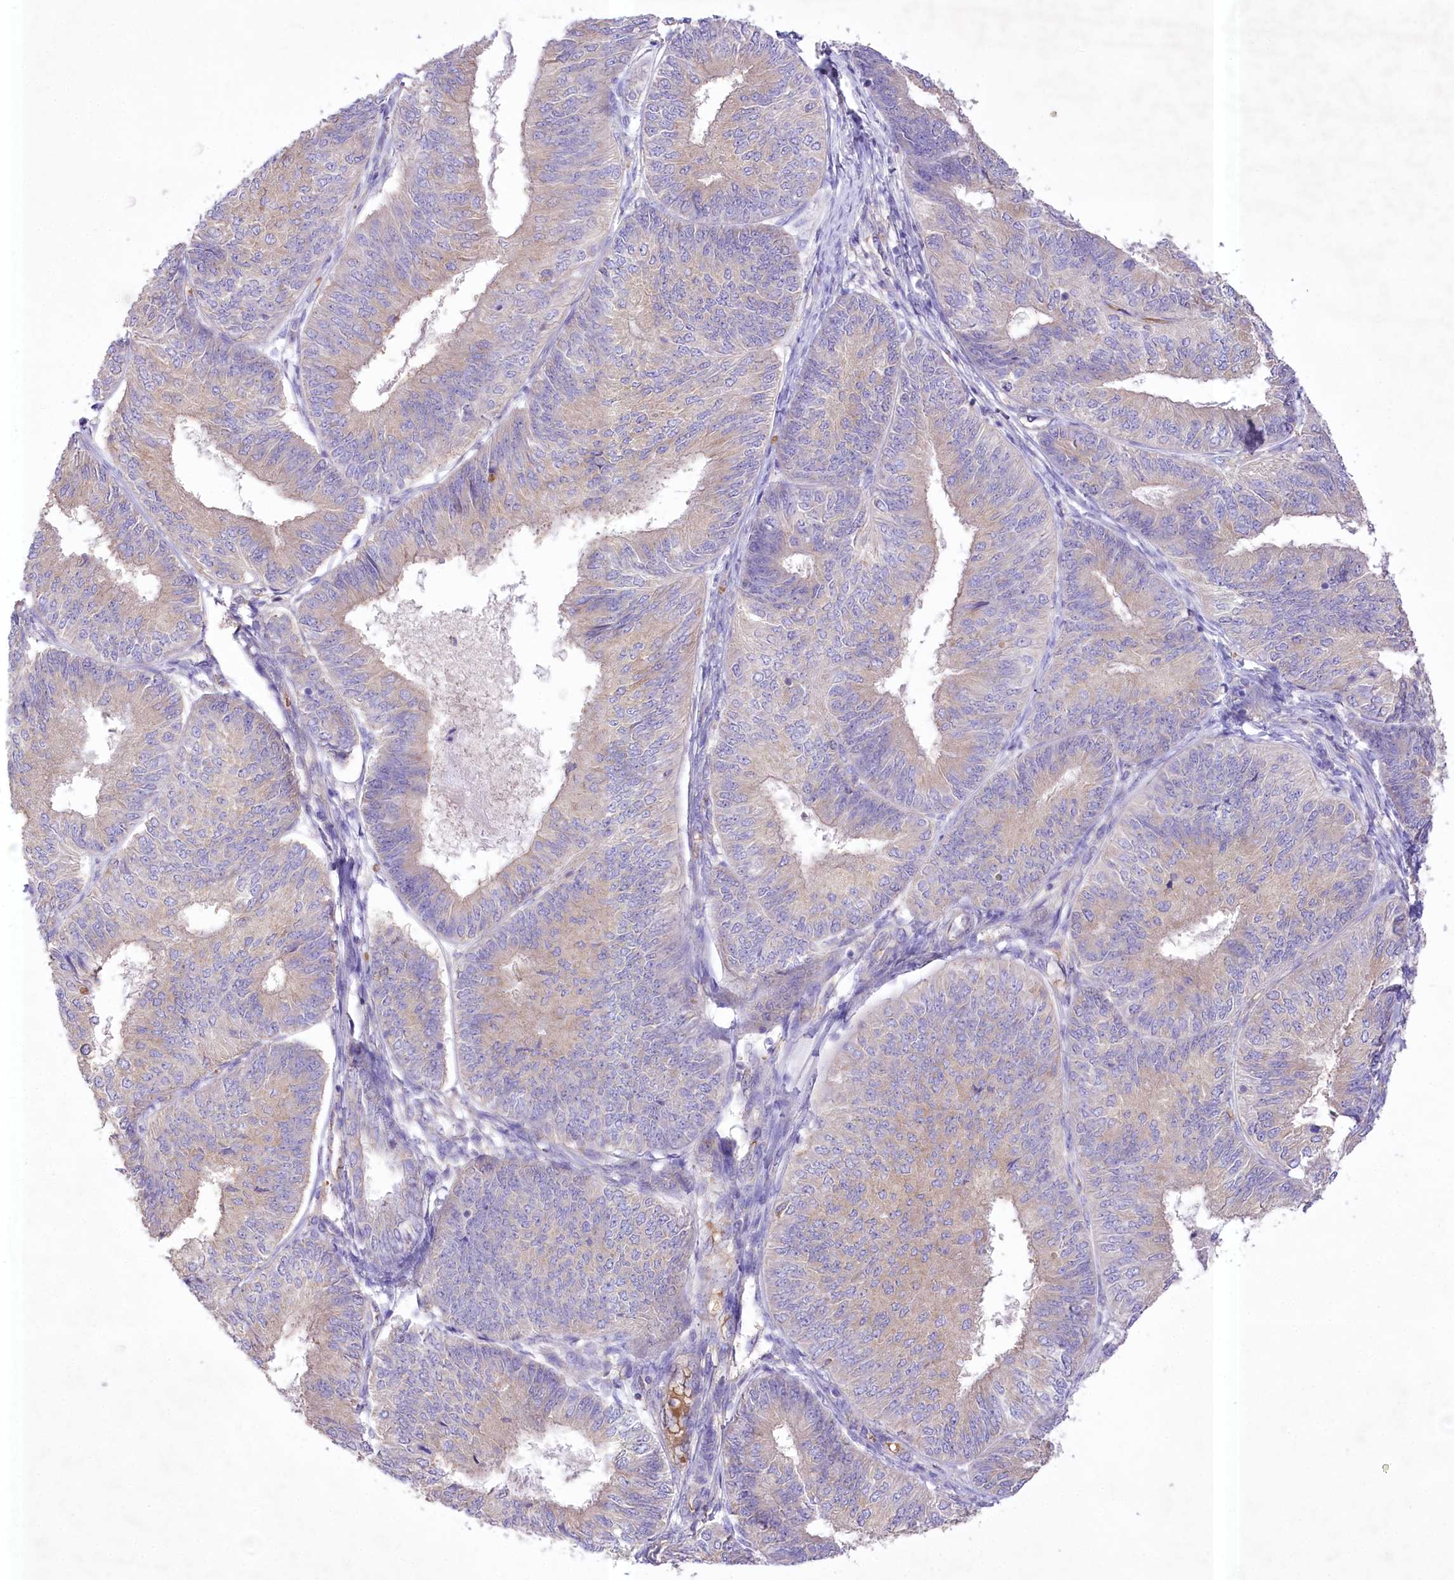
{"staining": {"intensity": "weak", "quantity": "25%-75%", "location": "cytoplasmic/membranous"}, "tissue": "endometrial cancer", "cell_type": "Tumor cells", "image_type": "cancer", "snomed": [{"axis": "morphology", "description": "Adenocarcinoma, NOS"}, {"axis": "topography", "description": "Endometrium"}], "caption": "High-power microscopy captured an immunohistochemistry (IHC) image of endometrial adenocarcinoma, revealing weak cytoplasmic/membranous staining in about 25%-75% of tumor cells.", "gene": "PRSS53", "patient": {"sex": "female", "age": 58}}